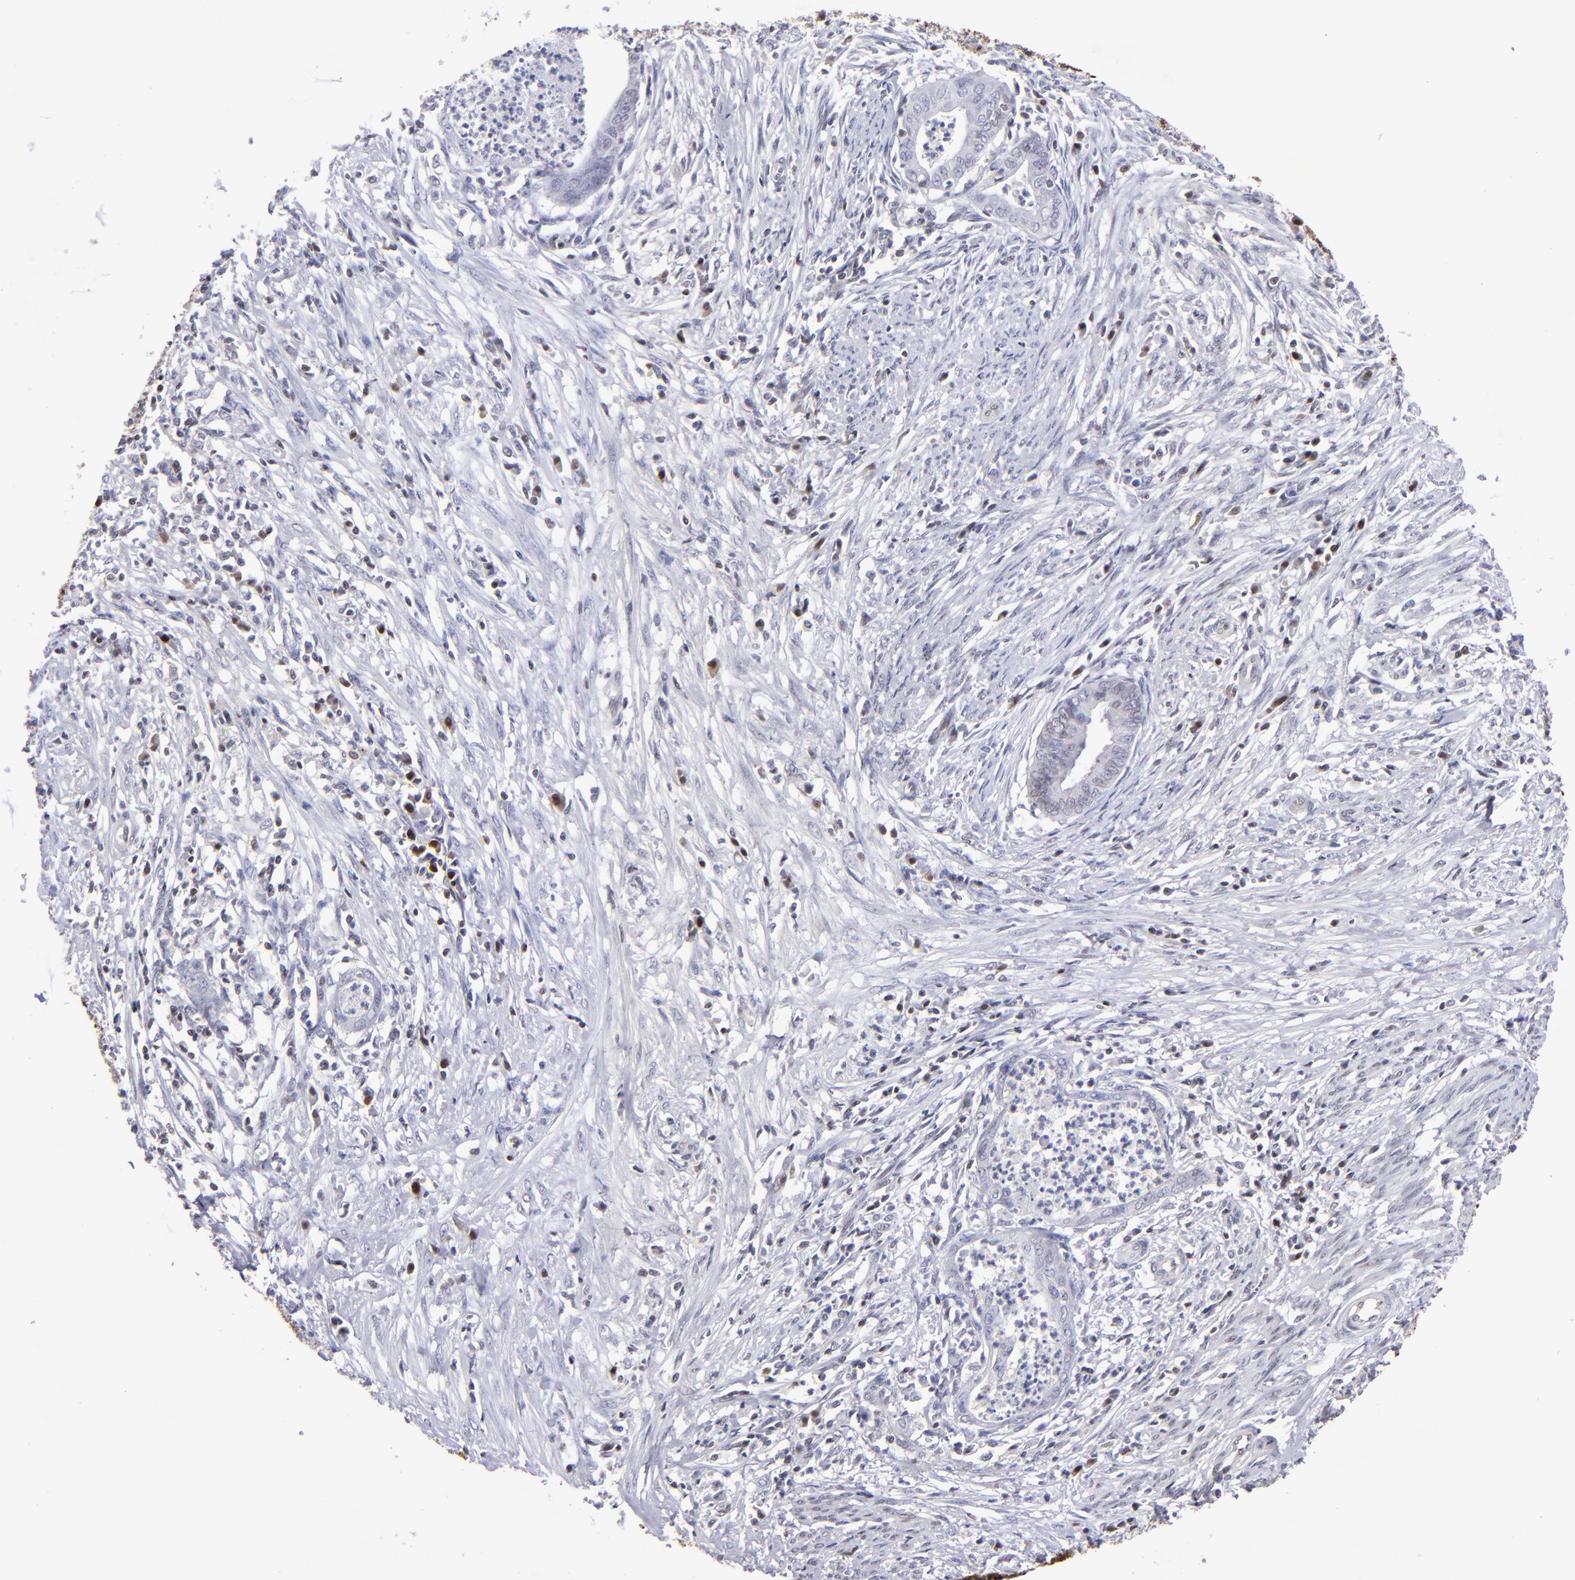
{"staining": {"intensity": "negative", "quantity": "none", "location": "none"}, "tissue": "endometrial cancer", "cell_type": "Tumor cells", "image_type": "cancer", "snomed": [{"axis": "morphology", "description": "Necrosis, NOS"}, {"axis": "morphology", "description": "Adenocarcinoma, NOS"}, {"axis": "topography", "description": "Endometrium"}], "caption": "Endometrial cancer was stained to show a protein in brown. There is no significant expression in tumor cells.", "gene": "MGMT", "patient": {"sex": "female", "age": 79}}